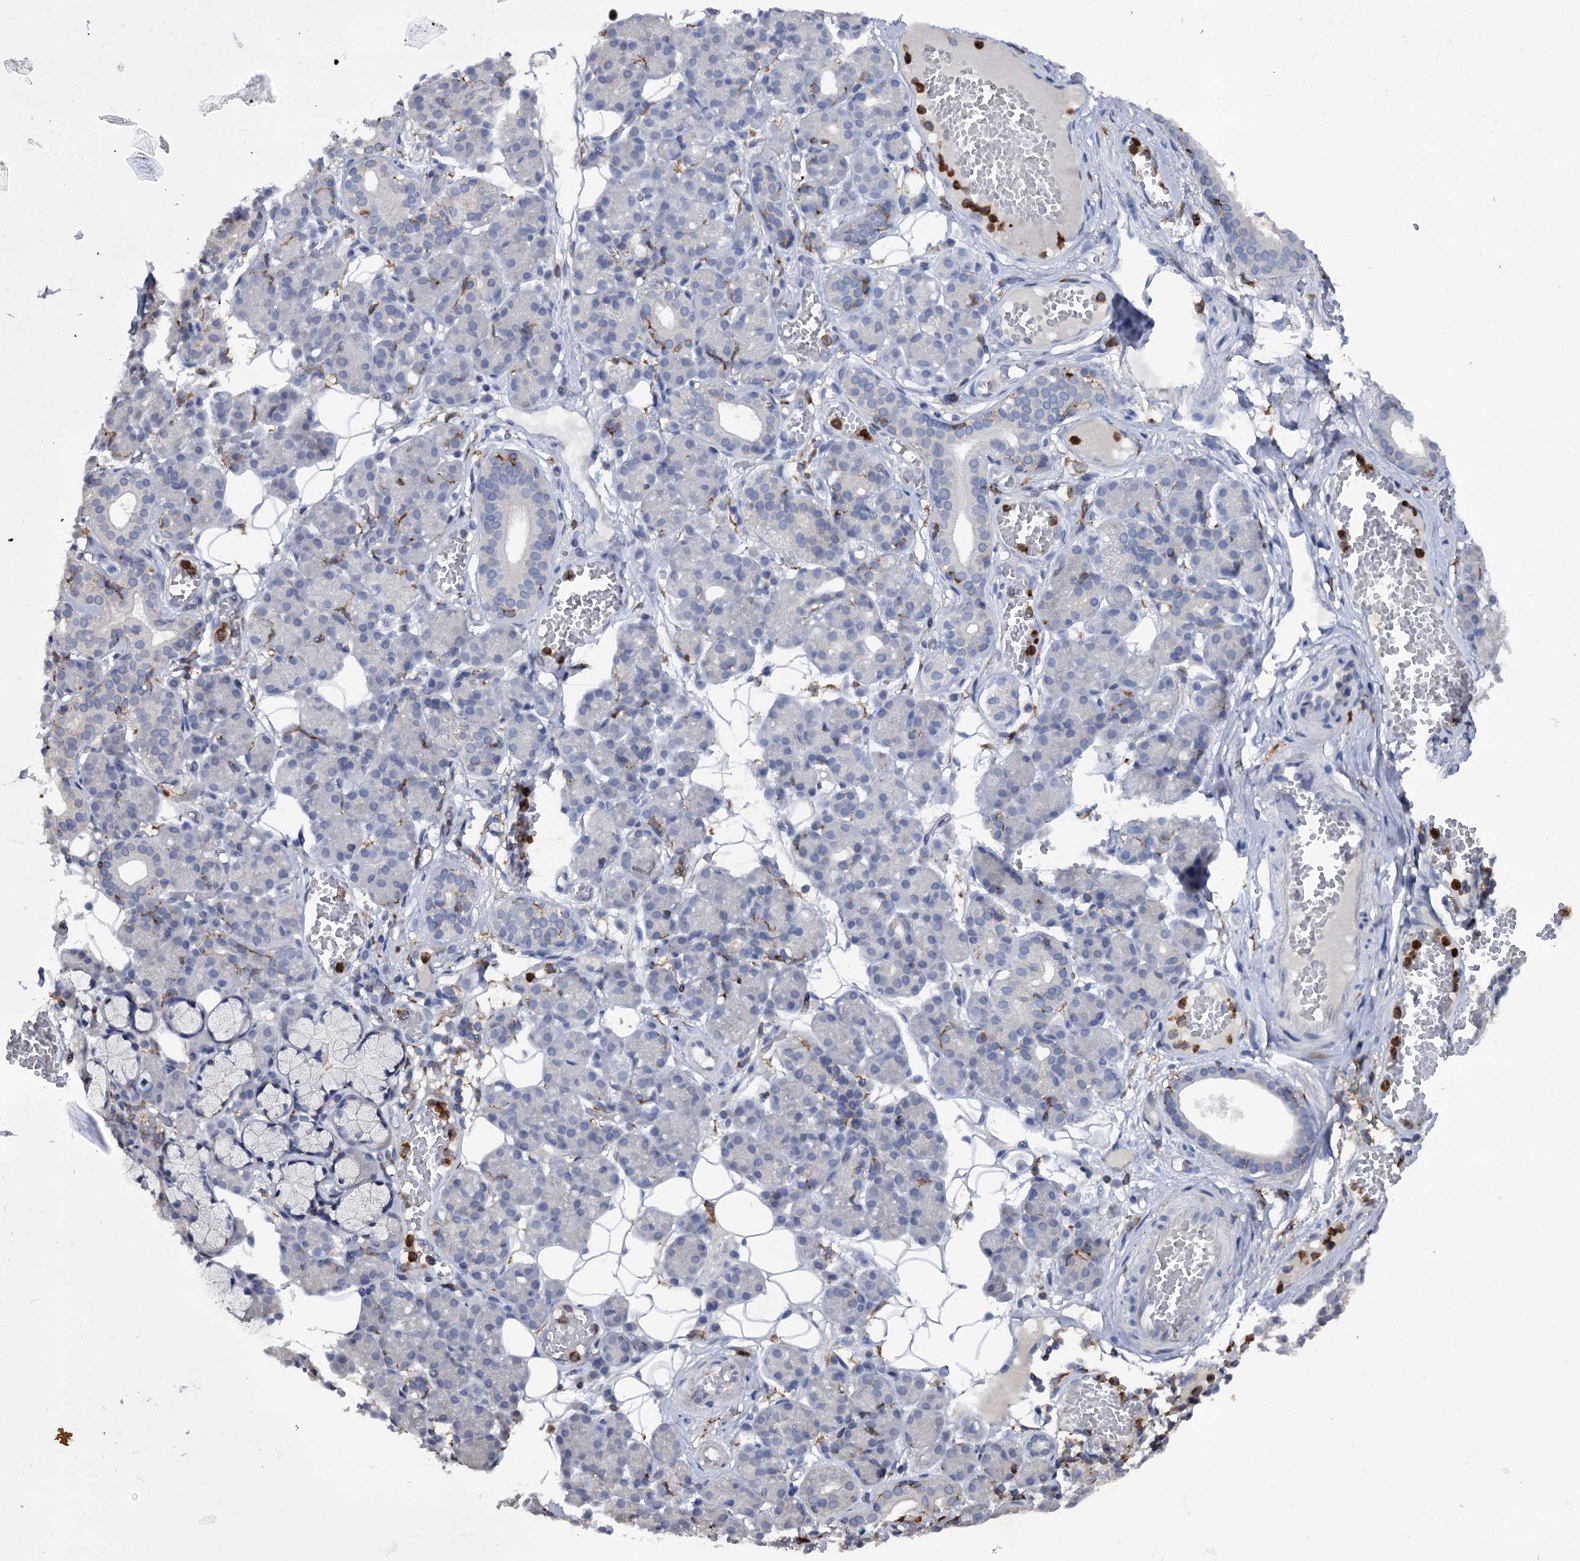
{"staining": {"intensity": "negative", "quantity": "none", "location": "none"}, "tissue": "salivary gland", "cell_type": "Glandular cells", "image_type": "normal", "snomed": [{"axis": "morphology", "description": "Normal tissue, NOS"}, {"axis": "topography", "description": "Salivary gland"}], "caption": "Histopathology image shows no protein expression in glandular cells of benign salivary gland. The staining is performed using DAB (3,3'-diaminobenzidine) brown chromogen with nuclei counter-stained in using hematoxylin.", "gene": "RHOG", "patient": {"sex": "male", "age": 63}}